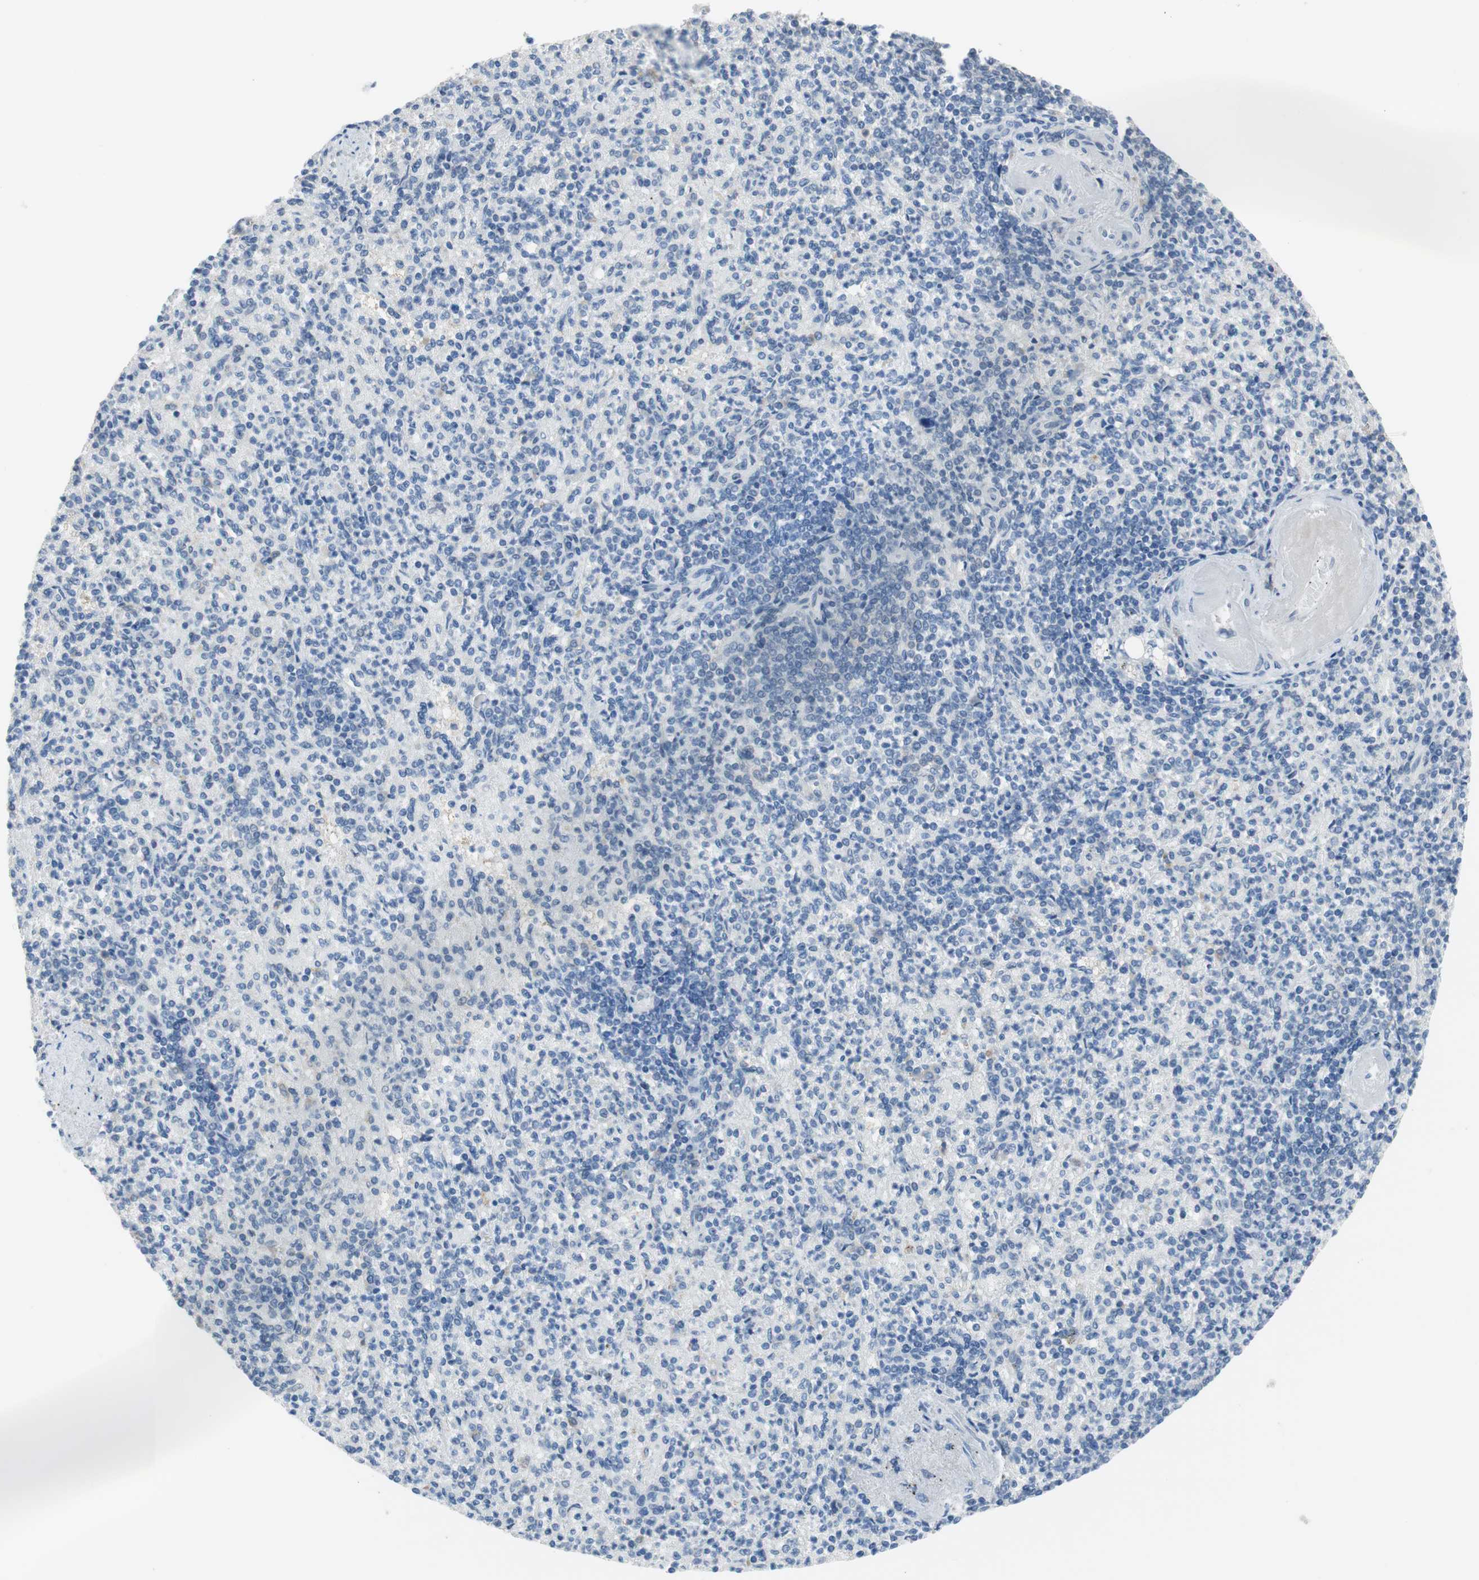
{"staining": {"intensity": "negative", "quantity": "none", "location": "none"}, "tissue": "spleen", "cell_type": "Cells in red pulp", "image_type": "normal", "snomed": [{"axis": "morphology", "description": "Normal tissue, NOS"}, {"axis": "topography", "description": "Spleen"}], "caption": "Image shows no protein expression in cells in red pulp of unremarkable spleen. (DAB (3,3'-diaminobenzidine) IHC visualized using brightfield microscopy, high magnification).", "gene": "GRHL1", "patient": {"sex": "female", "age": 74}}